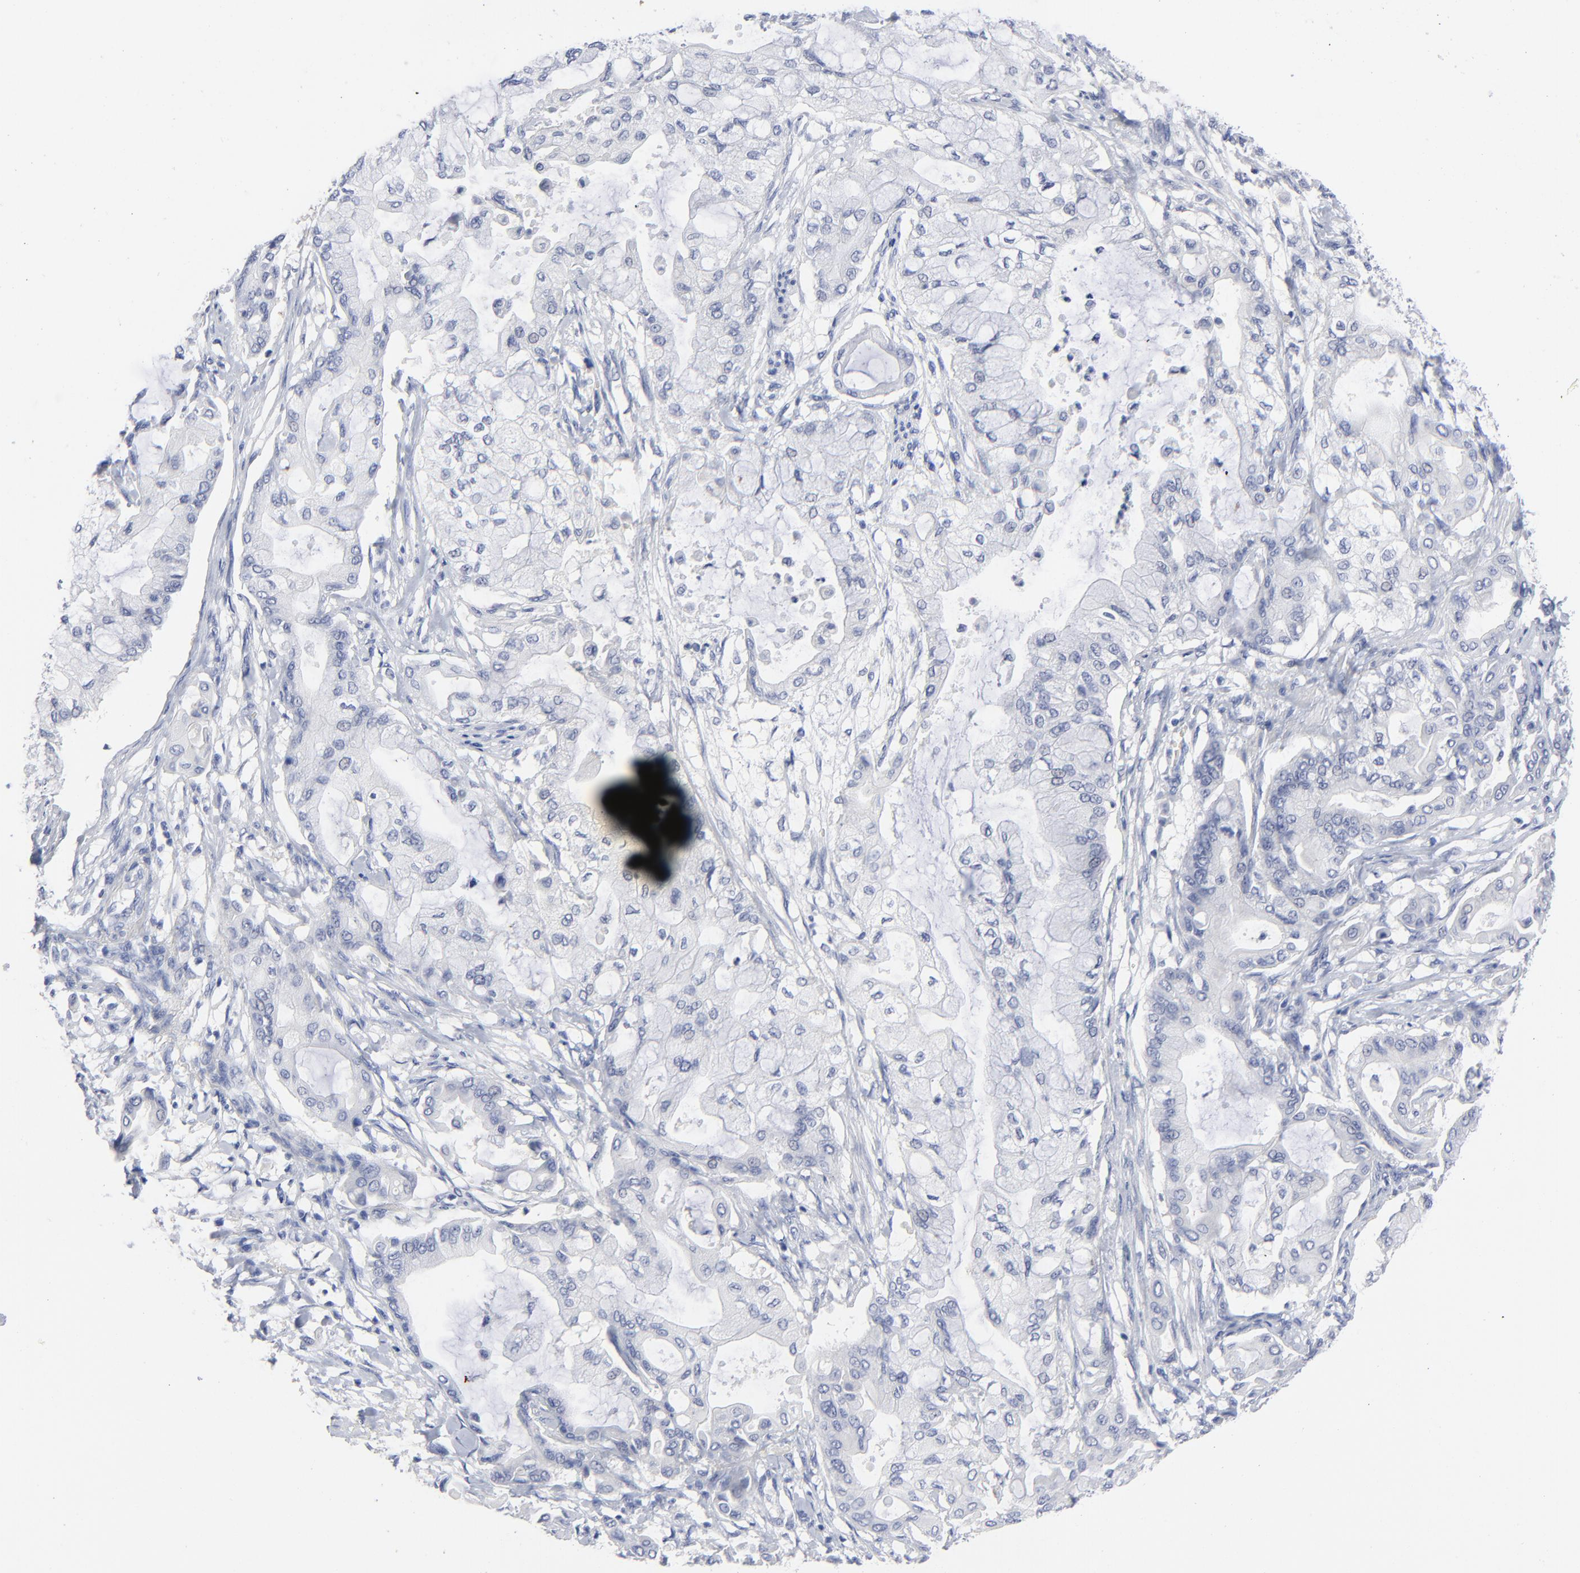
{"staining": {"intensity": "negative", "quantity": "none", "location": "none"}, "tissue": "pancreatic cancer", "cell_type": "Tumor cells", "image_type": "cancer", "snomed": [{"axis": "morphology", "description": "Adenocarcinoma, NOS"}, {"axis": "morphology", "description": "Adenocarcinoma, metastatic, NOS"}, {"axis": "topography", "description": "Lymph node"}, {"axis": "topography", "description": "Pancreas"}, {"axis": "topography", "description": "Duodenum"}], "caption": "Pancreatic cancer was stained to show a protein in brown. There is no significant positivity in tumor cells.", "gene": "CLEC4G", "patient": {"sex": "female", "age": 64}}